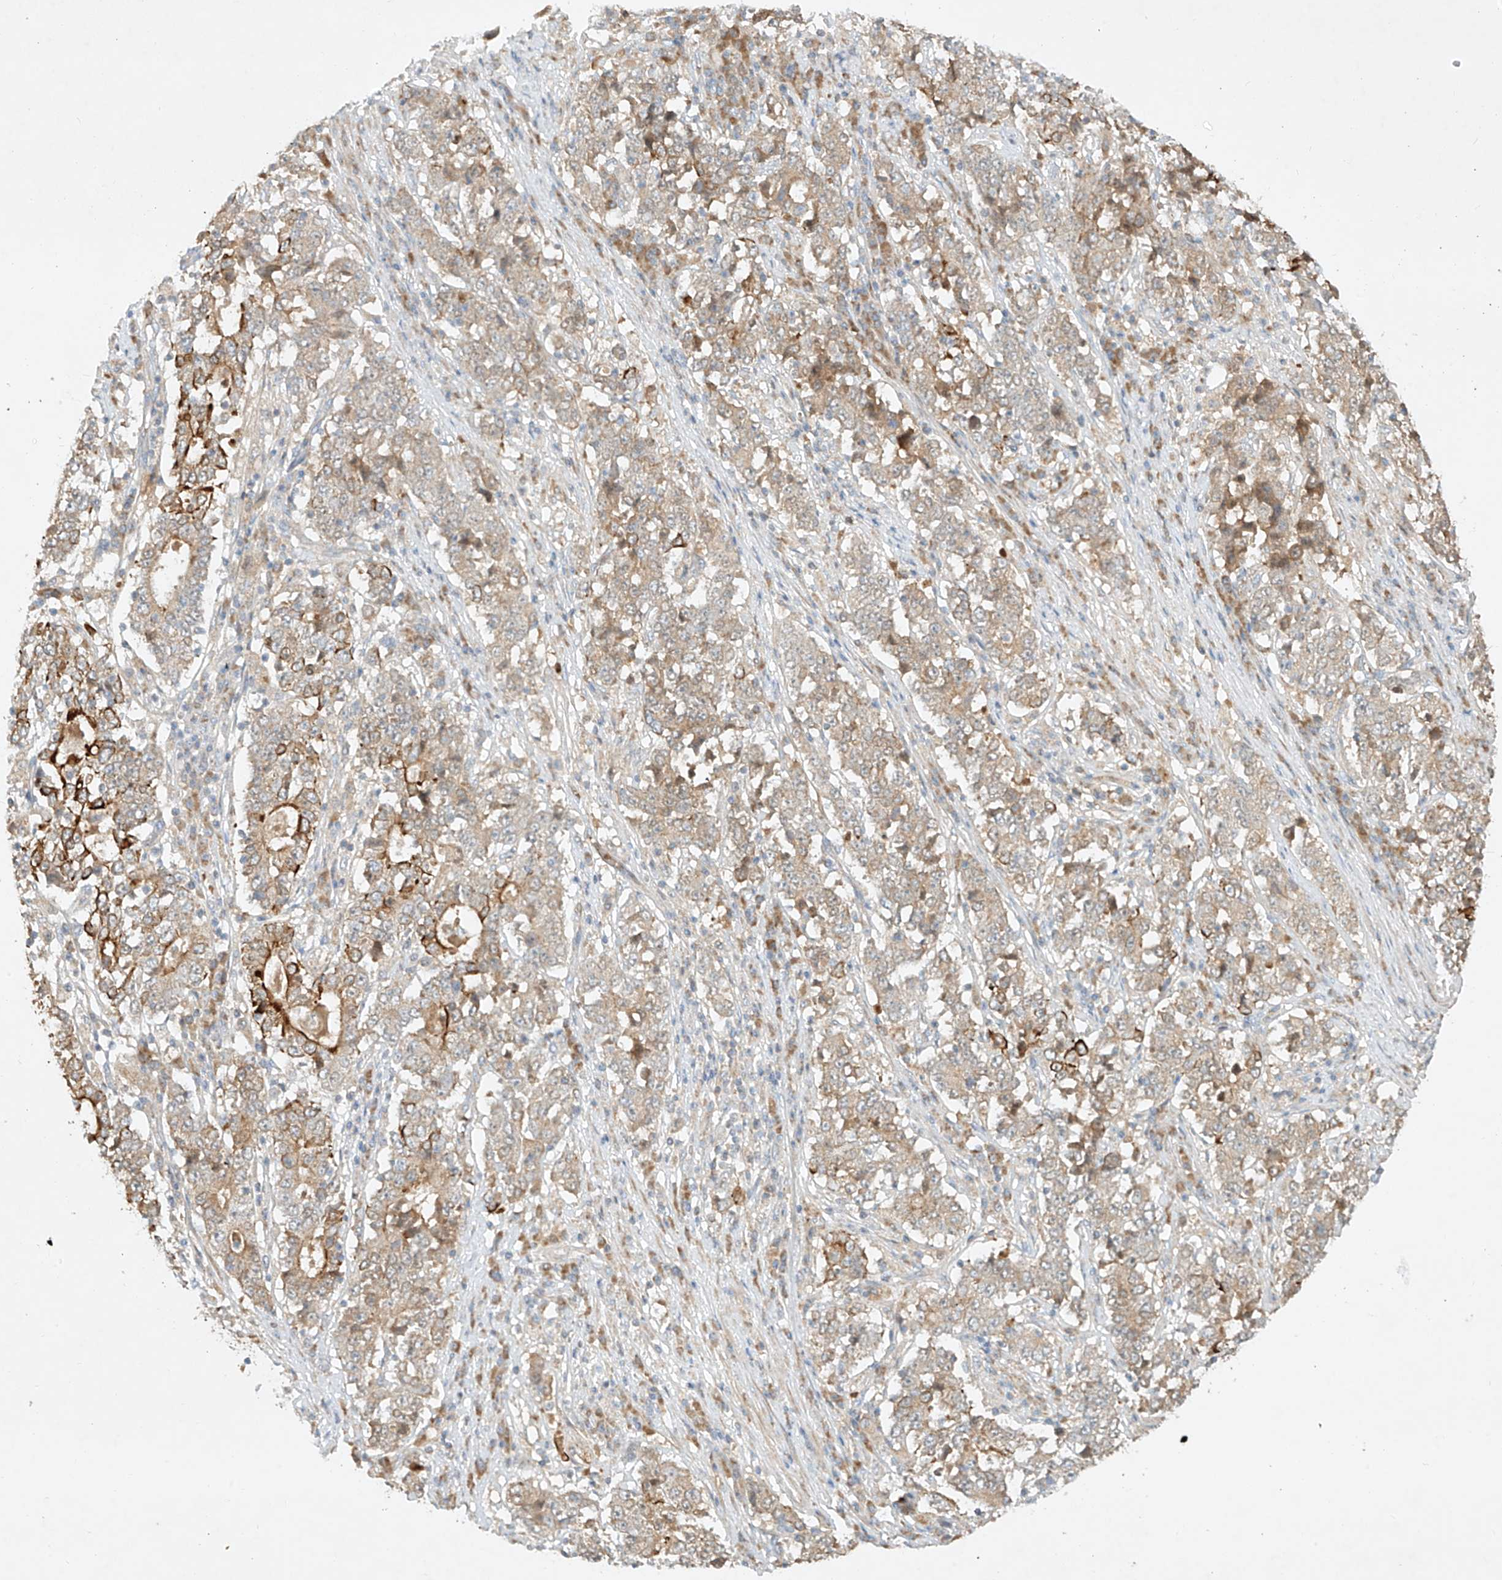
{"staining": {"intensity": "strong", "quantity": "<25%", "location": "cytoplasmic/membranous"}, "tissue": "stomach cancer", "cell_type": "Tumor cells", "image_type": "cancer", "snomed": [{"axis": "morphology", "description": "Adenocarcinoma, NOS"}, {"axis": "topography", "description": "Stomach"}], "caption": "High-magnification brightfield microscopy of stomach adenocarcinoma stained with DAB (brown) and counterstained with hematoxylin (blue). tumor cells exhibit strong cytoplasmic/membranous staining is appreciated in about<25% of cells.", "gene": "KPNA7", "patient": {"sex": "male", "age": 59}}